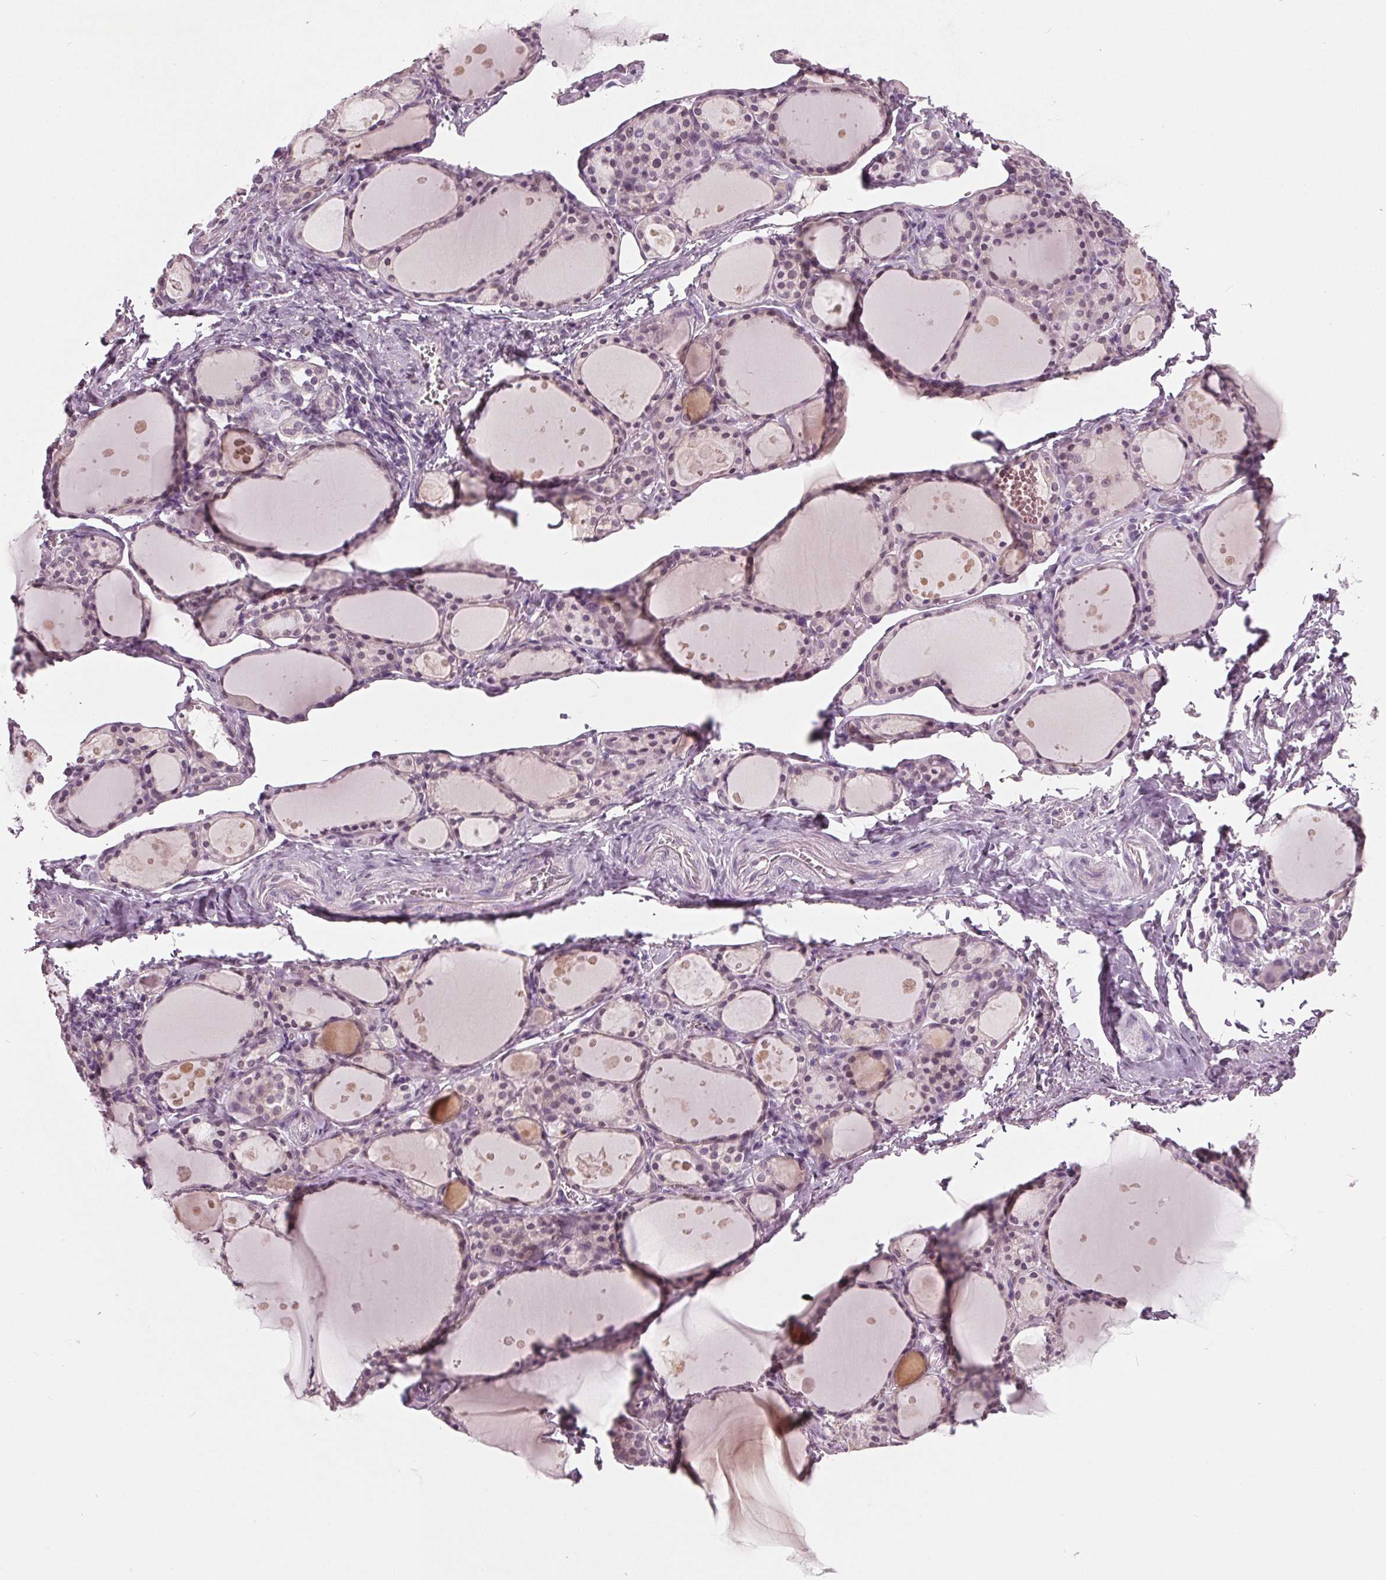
{"staining": {"intensity": "moderate", "quantity": "<25%", "location": "cytoplasmic/membranous"}, "tissue": "thyroid gland", "cell_type": "Glandular cells", "image_type": "normal", "snomed": [{"axis": "morphology", "description": "Normal tissue, NOS"}, {"axis": "topography", "description": "Thyroid gland"}], "caption": "Immunohistochemistry staining of normal thyroid gland, which reveals low levels of moderate cytoplasmic/membranous positivity in about <25% of glandular cells indicating moderate cytoplasmic/membranous protein staining. The staining was performed using DAB (brown) for protein detection and nuclei were counterstained in hematoxylin (blue).", "gene": "TKFC", "patient": {"sex": "male", "age": 68}}